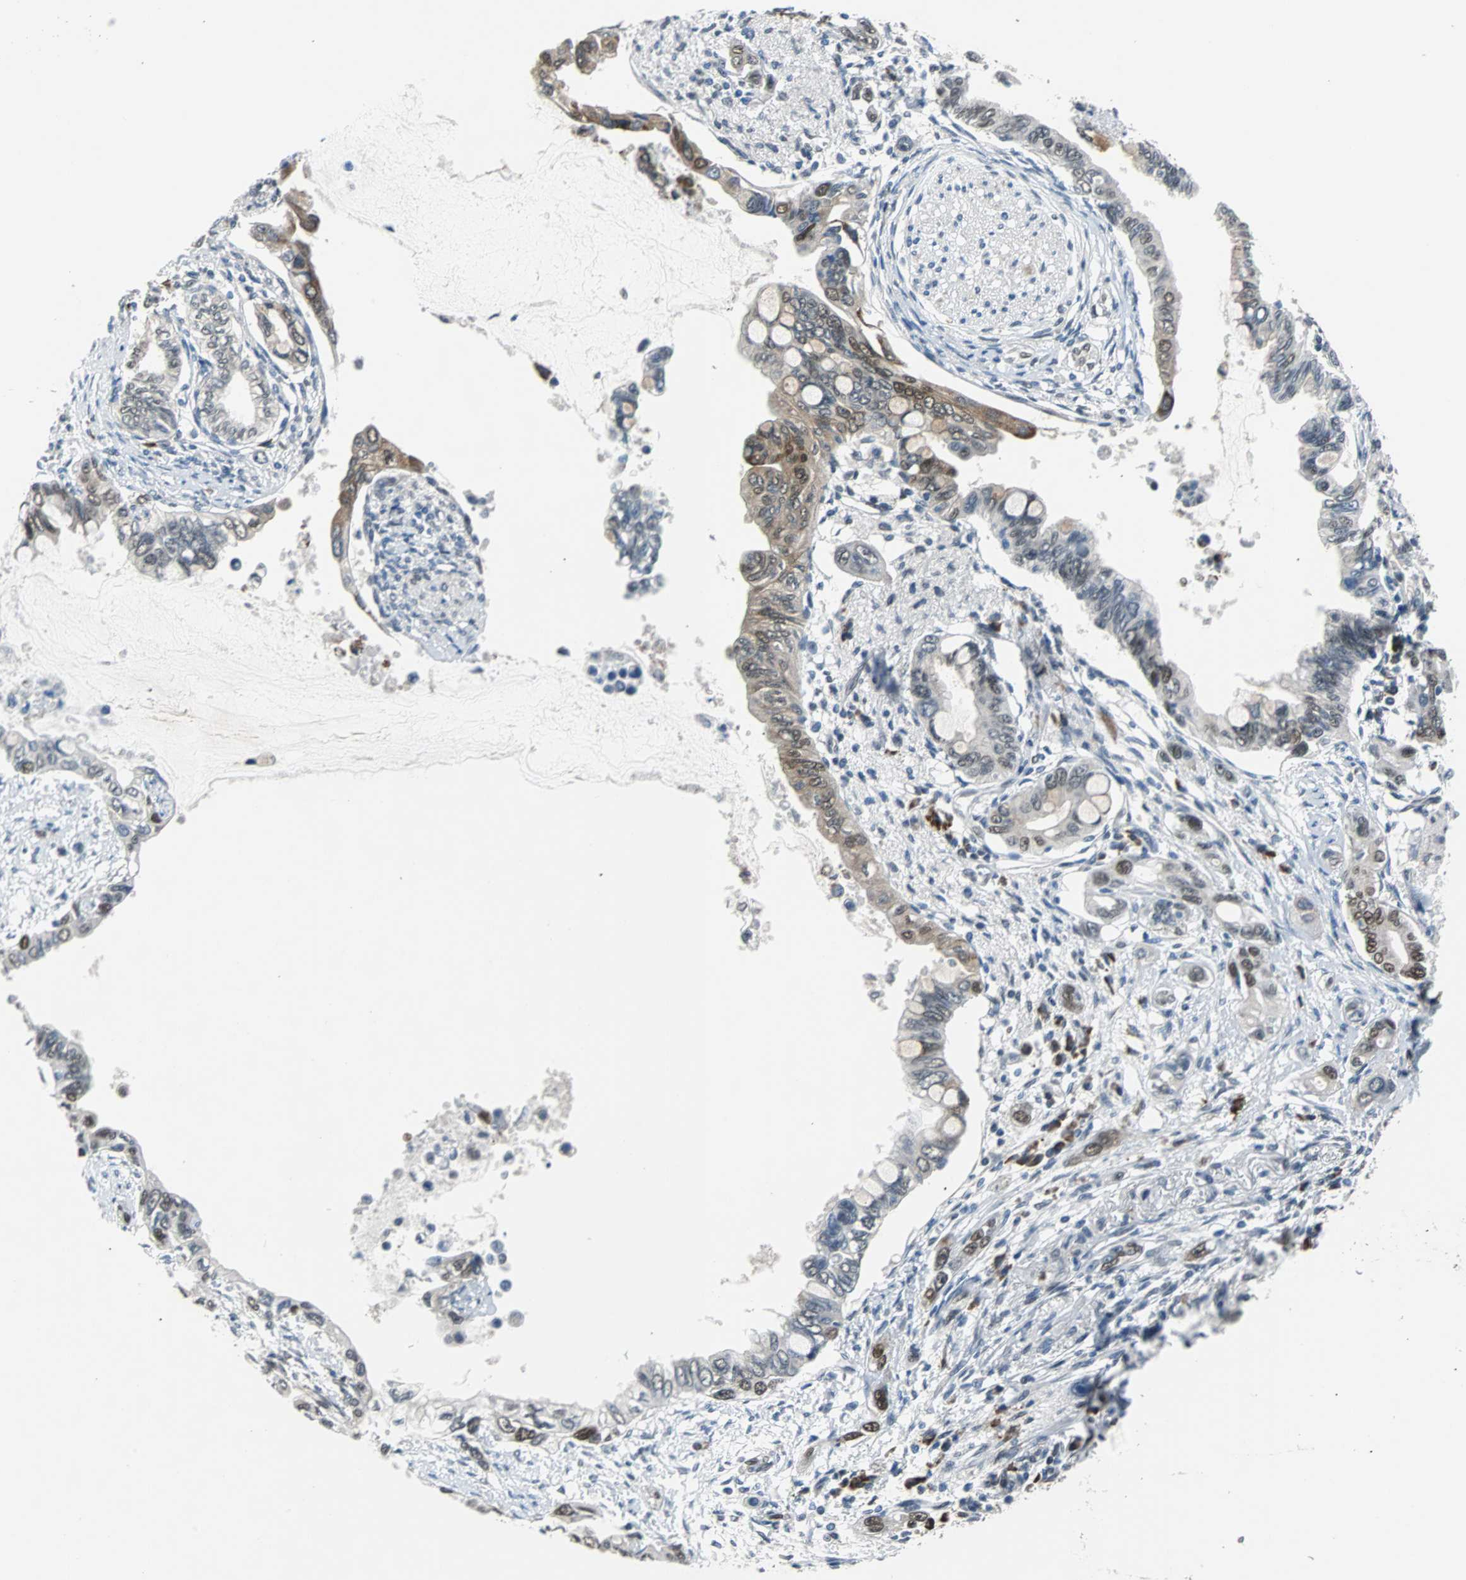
{"staining": {"intensity": "weak", "quantity": "25%-75%", "location": "nuclear"}, "tissue": "pancreatic cancer", "cell_type": "Tumor cells", "image_type": "cancer", "snomed": [{"axis": "morphology", "description": "Adenocarcinoma, NOS"}, {"axis": "topography", "description": "Pancreas"}], "caption": "High-magnification brightfield microscopy of pancreatic cancer stained with DAB (3,3'-diaminobenzidine) (brown) and counterstained with hematoxylin (blue). tumor cells exhibit weak nuclear staining is seen in approximately25%-75% of cells.", "gene": "USP28", "patient": {"sex": "female", "age": 60}}